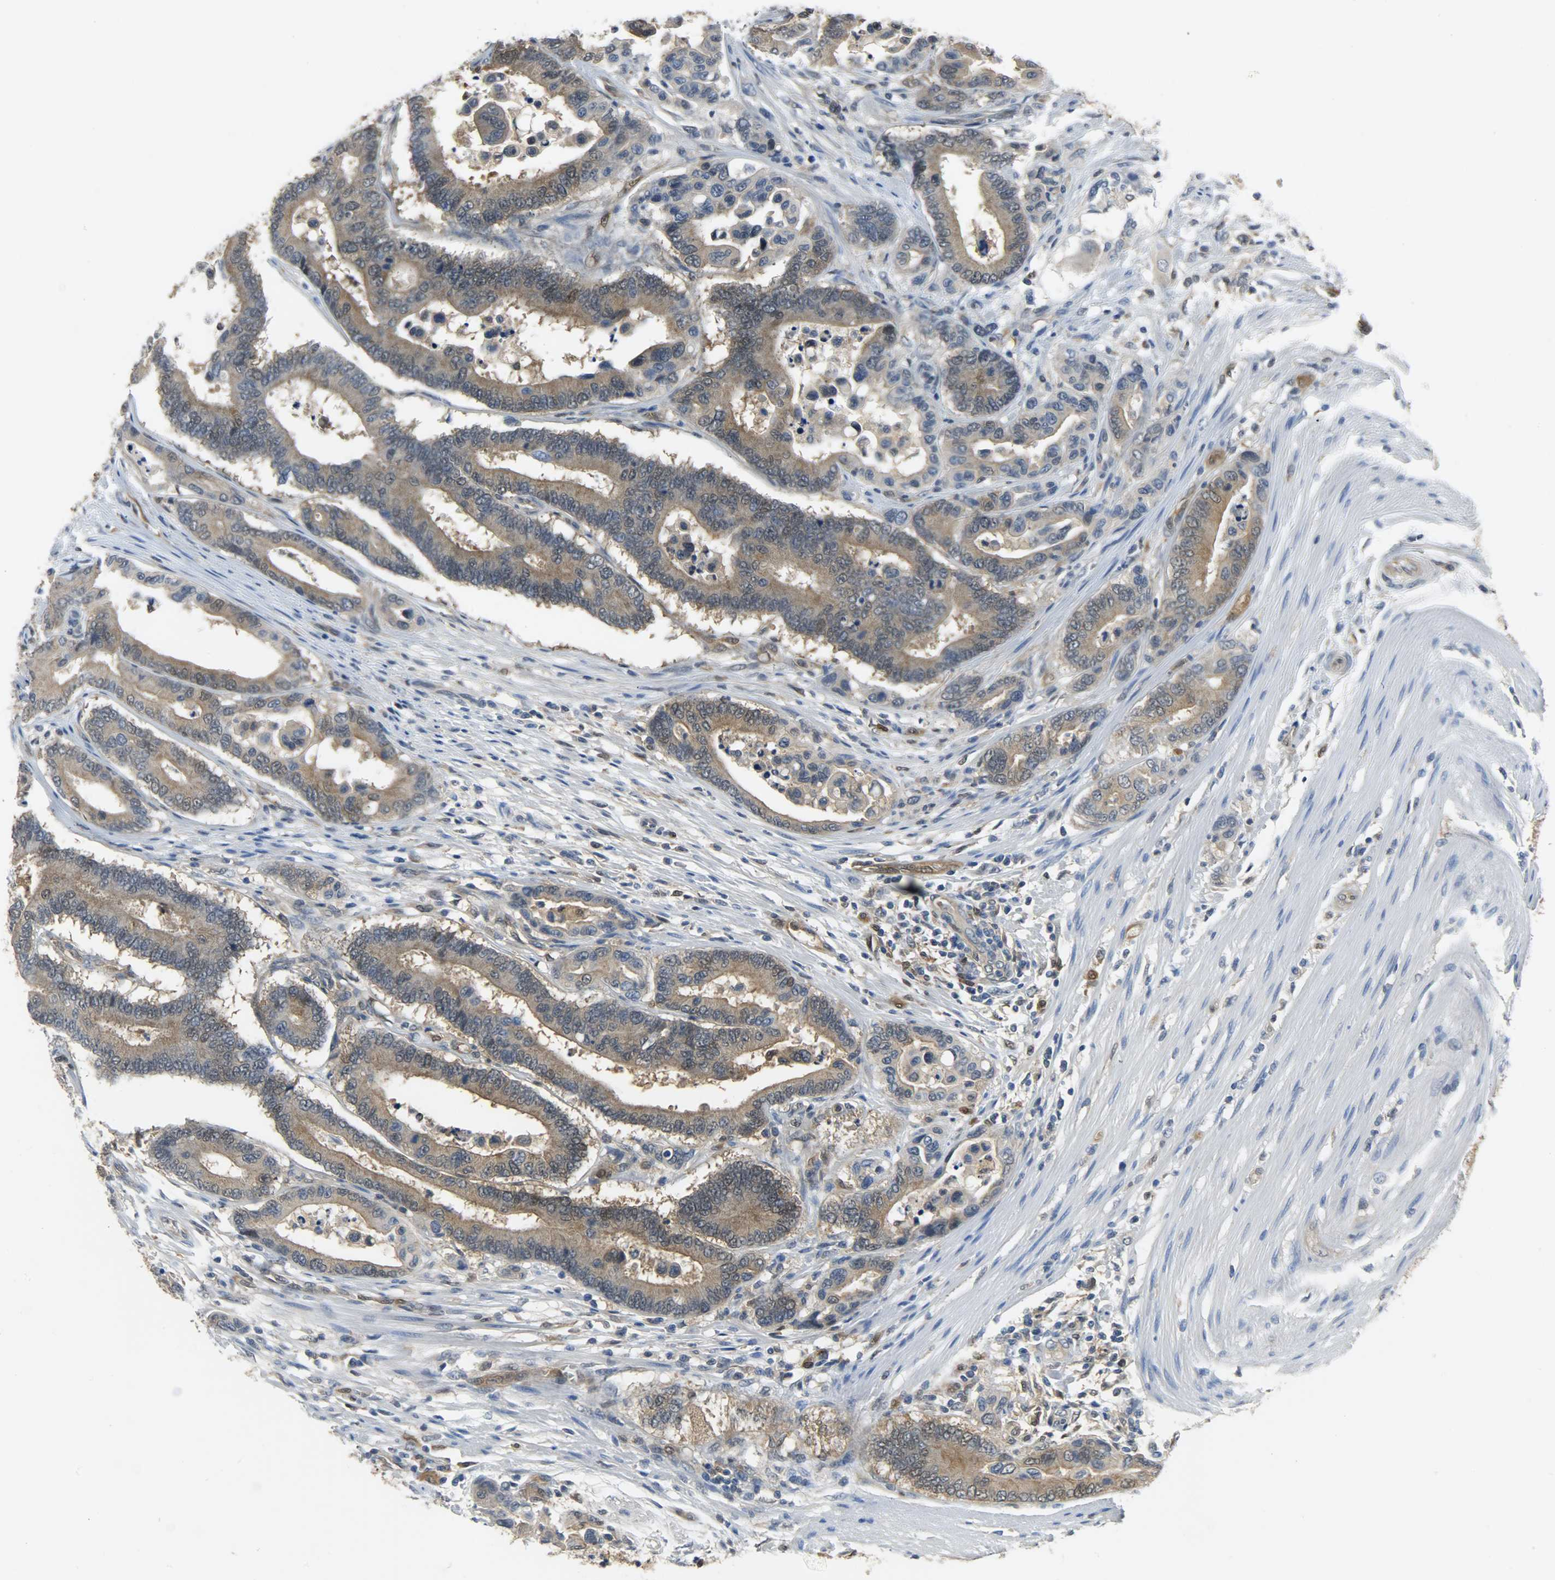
{"staining": {"intensity": "strong", "quantity": ">75%", "location": "cytoplasmic/membranous,nuclear"}, "tissue": "colorectal cancer", "cell_type": "Tumor cells", "image_type": "cancer", "snomed": [{"axis": "morphology", "description": "Normal tissue, NOS"}, {"axis": "morphology", "description": "Adenocarcinoma, NOS"}, {"axis": "topography", "description": "Colon"}], "caption": "DAB immunohistochemical staining of colorectal cancer (adenocarcinoma) shows strong cytoplasmic/membranous and nuclear protein expression in approximately >75% of tumor cells.", "gene": "EIF4EBP1", "patient": {"sex": "male", "age": 82}}